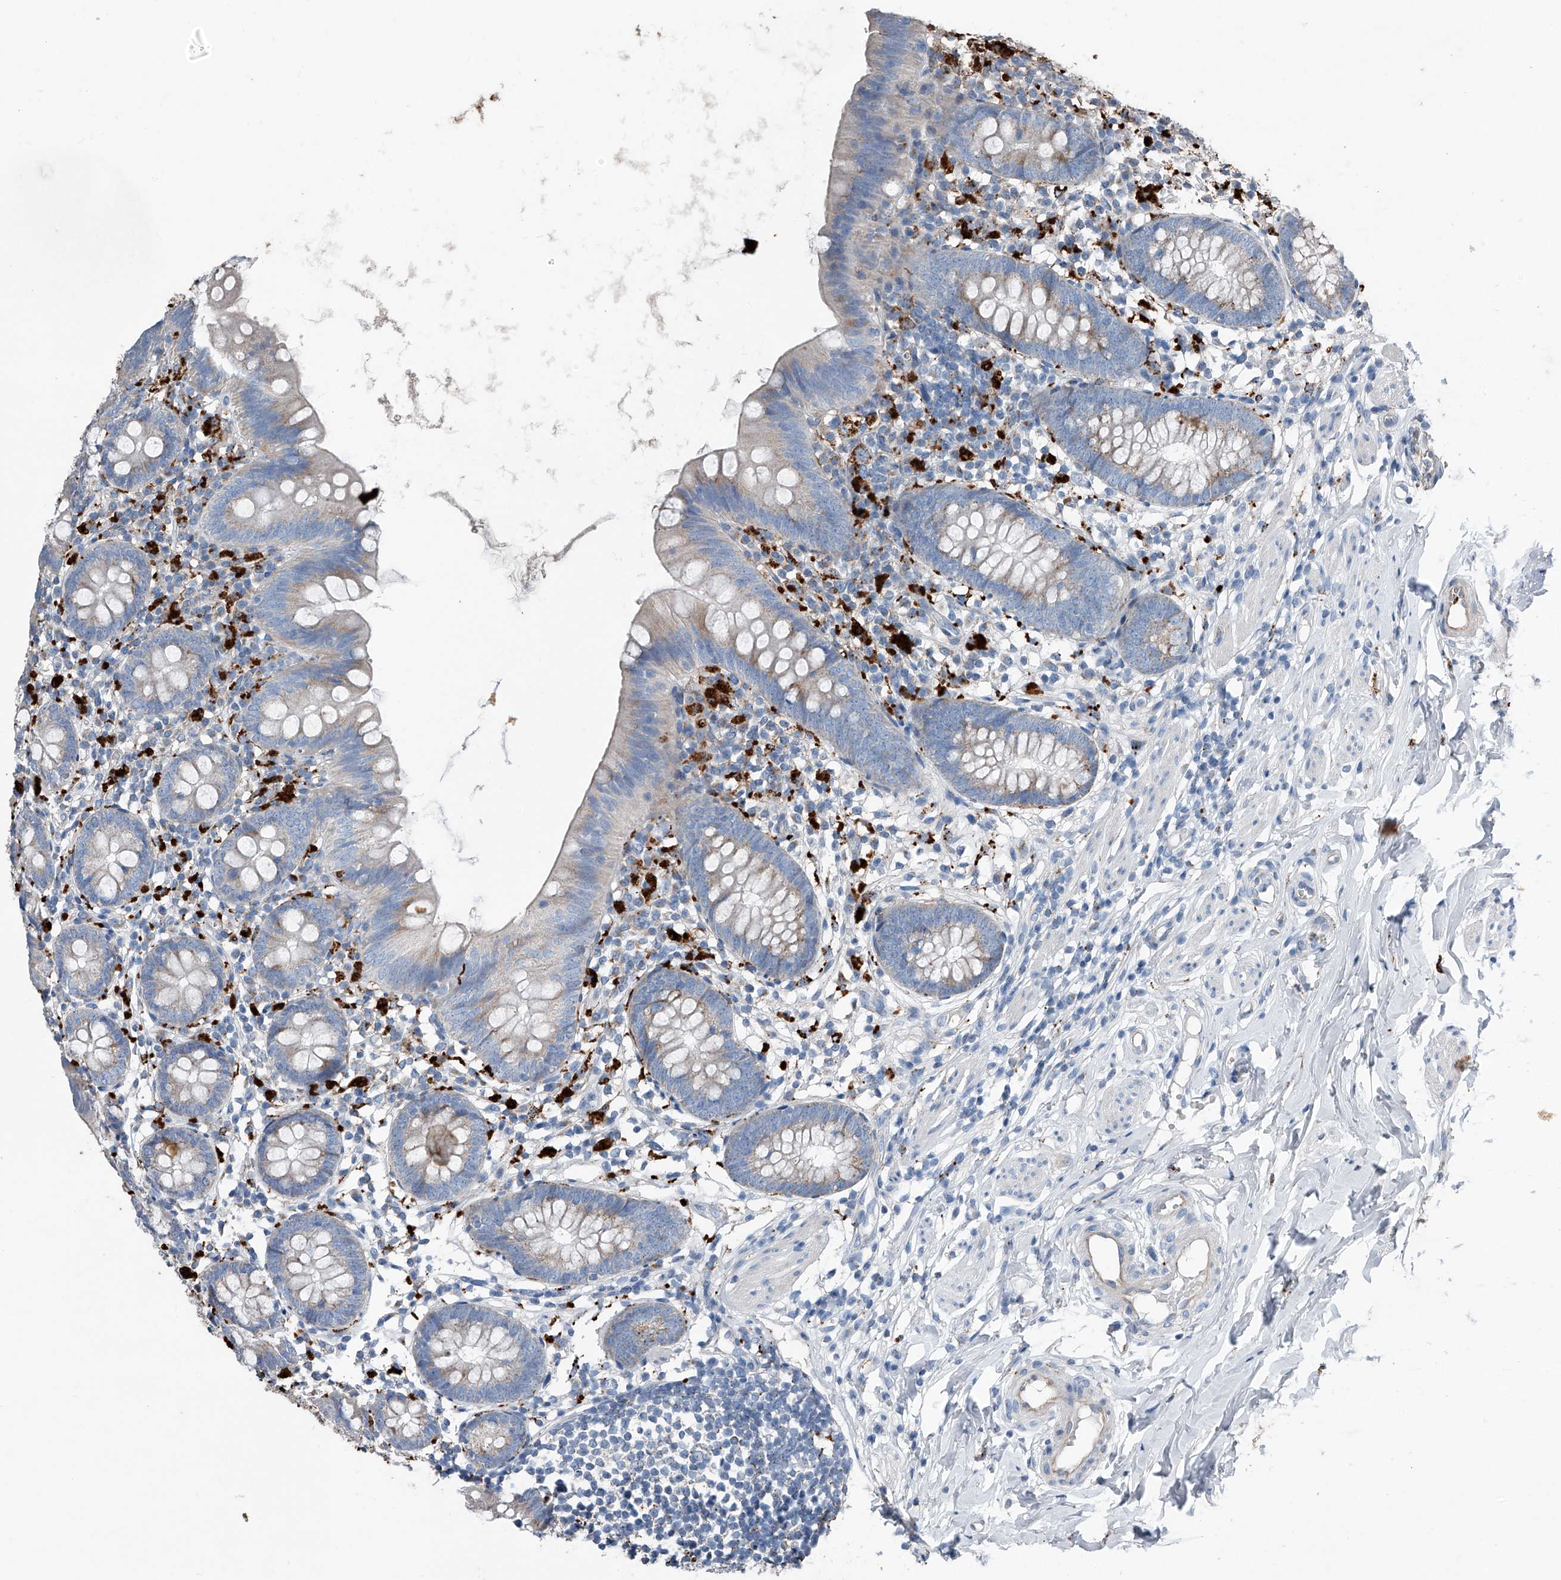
{"staining": {"intensity": "weak", "quantity": "25%-75%", "location": "cytoplasmic/membranous"}, "tissue": "appendix", "cell_type": "Glandular cells", "image_type": "normal", "snomed": [{"axis": "morphology", "description": "Normal tissue, NOS"}, {"axis": "topography", "description": "Appendix"}], "caption": "The micrograph exhibits staining of unremarkable appendix, revealing weak cytoplasmic/membranous protein positivity (brown color) within glandular cells.", "gene": "ZNF772", "patient": {"sex": "female", "age": 62}}